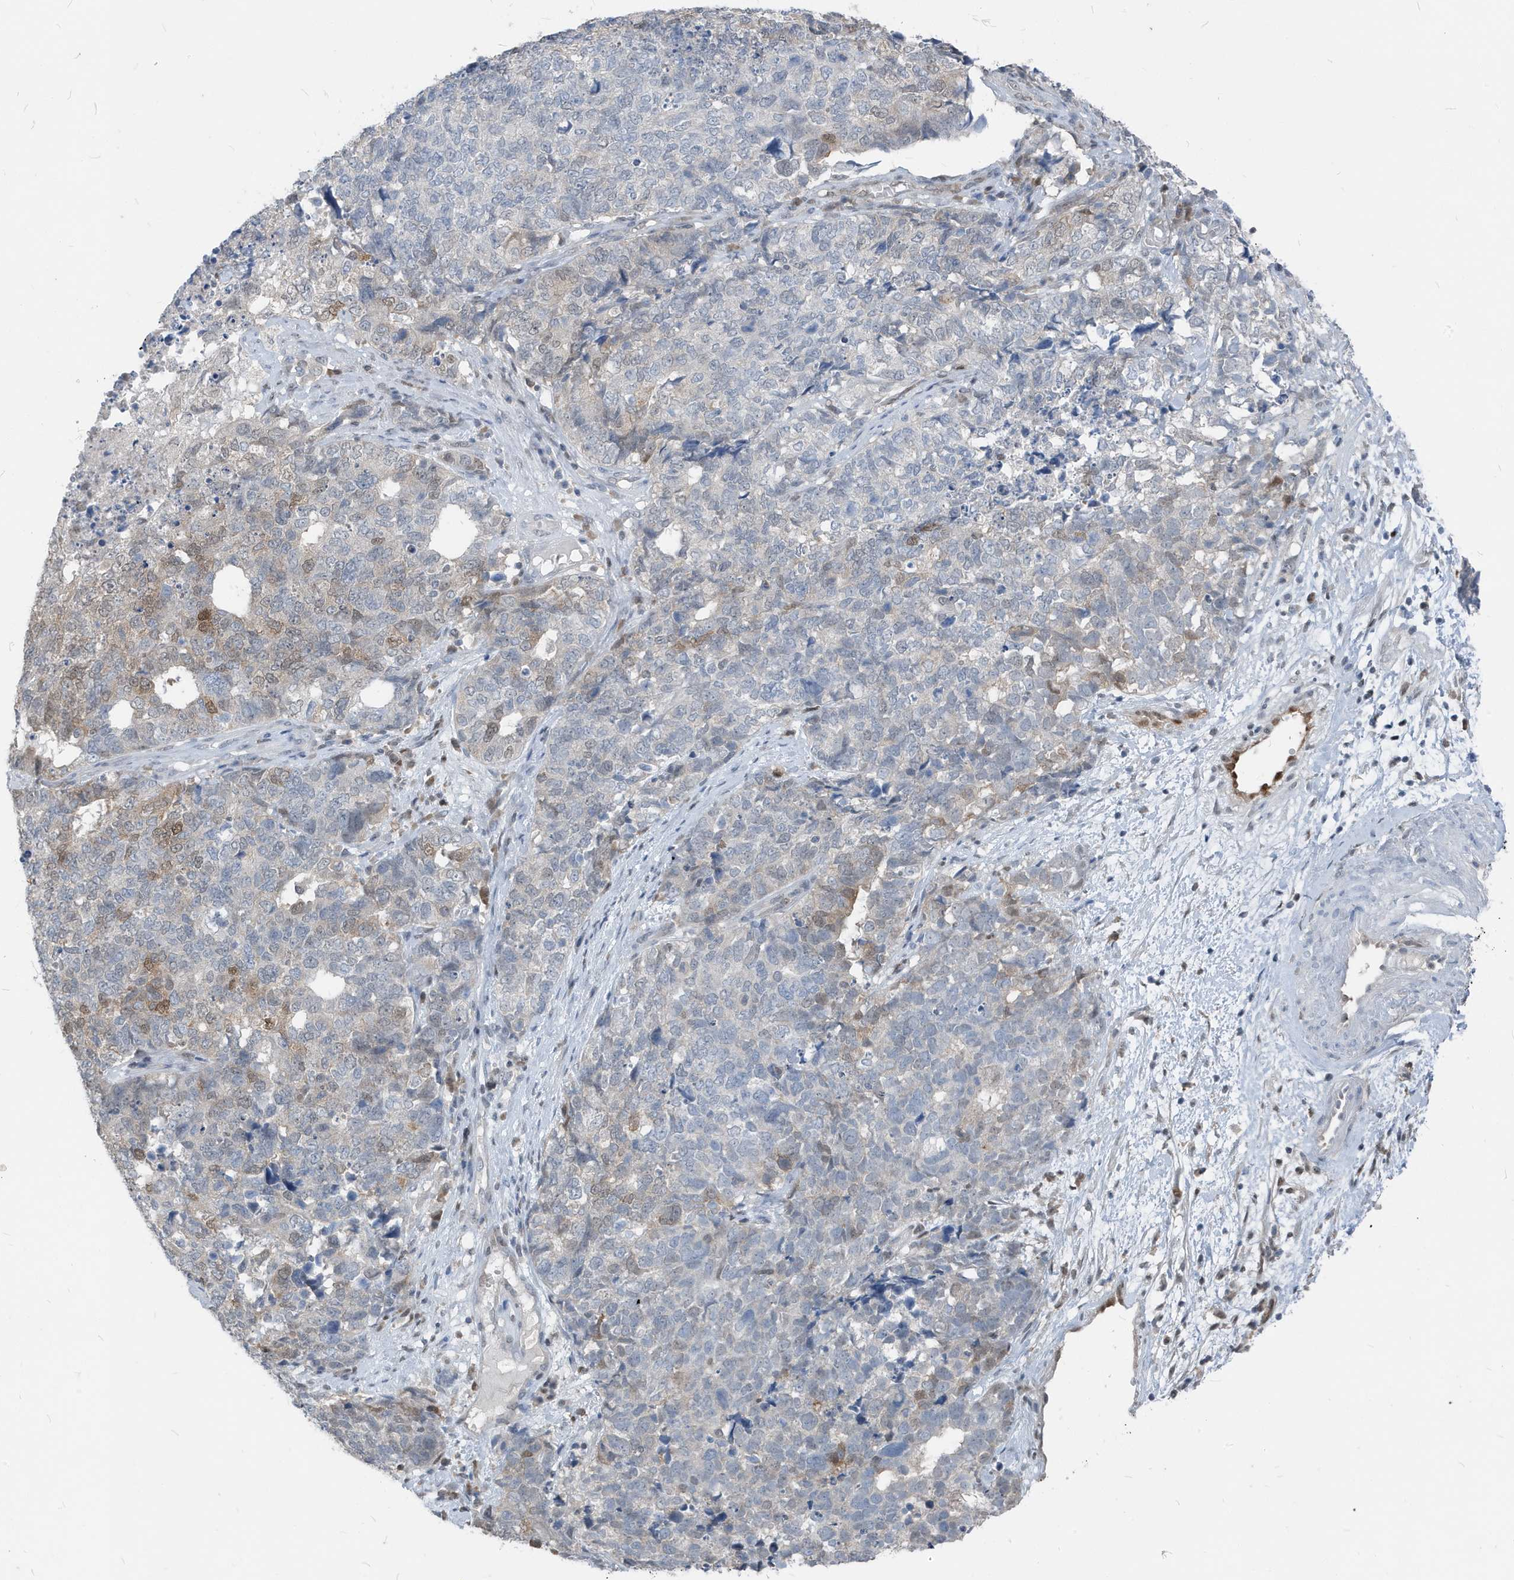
{"staining": {"intensity": "moderate", "quantity": "<25%", "location": "nuclear"}, "tissue": "cervical cancer", "cell_type": "Tumor cells", "image_type": "cancer", "snomed": [{"axis": "morphology", "description": "Squamous cell carcinoma, NOS"}, {"axis": "topography", "description": "Cervix"}], "caption": "Tumor cells reveal moderate nuclear expression in about <25% of cells in cervical cancer. The staining is performed using DAB brown chromogen to label protein expression. The nuclei are counter-stained blue using hematoxylin.", "gene": "NCOA7", "patient": {"sex": "female", "age": 63}}